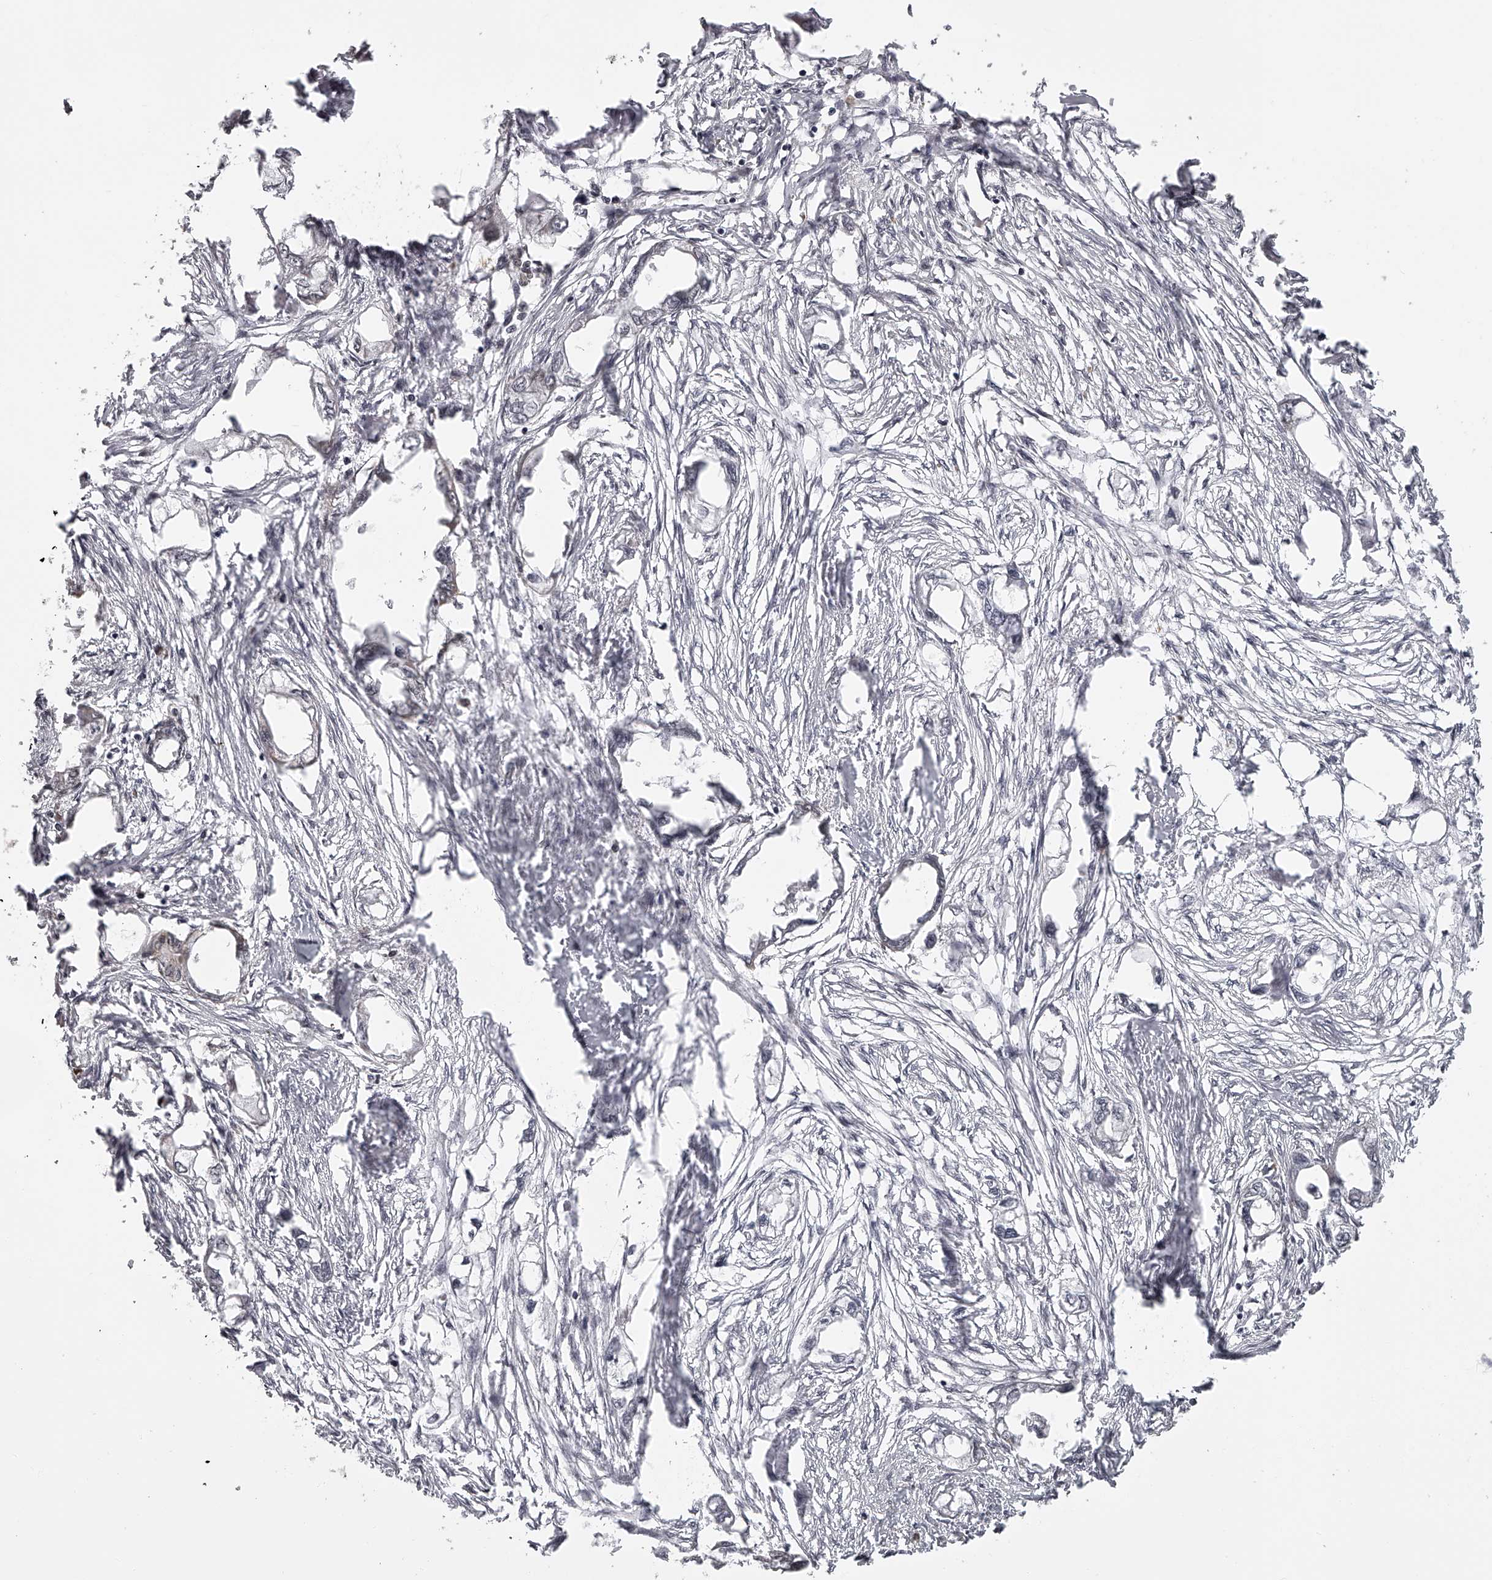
{"staining": {"intensity": "negative", "quantity": "none", "location": "none"}, "tissue": "endometrial cancer", "cell_type": "Tumor cells", "image_type": "cancer", "snomed": [{"axis": "morphology", "description": "Adenocarcinoma, NOS"}, {"axis": "morphology", "description": "Adenocarcinoma, metastatic, NOS"}, {"axis": "topography", "description": "Adipose tissue"}, {"axis": "topography", "description": "Endometrium"}], "caption": "IHC of endometrial cancer (adenocarcinoma) reveals no positivity in tumor cells. The staining was performed using DAB (3,3'-diaminobenzidine) to visualize the protein expression in brown, while the nuclei were stained in blue with hematoxylin (Magnification: 20x).", "gene": "ODF2L", "patient": {"sex": "female", "age": 67}}